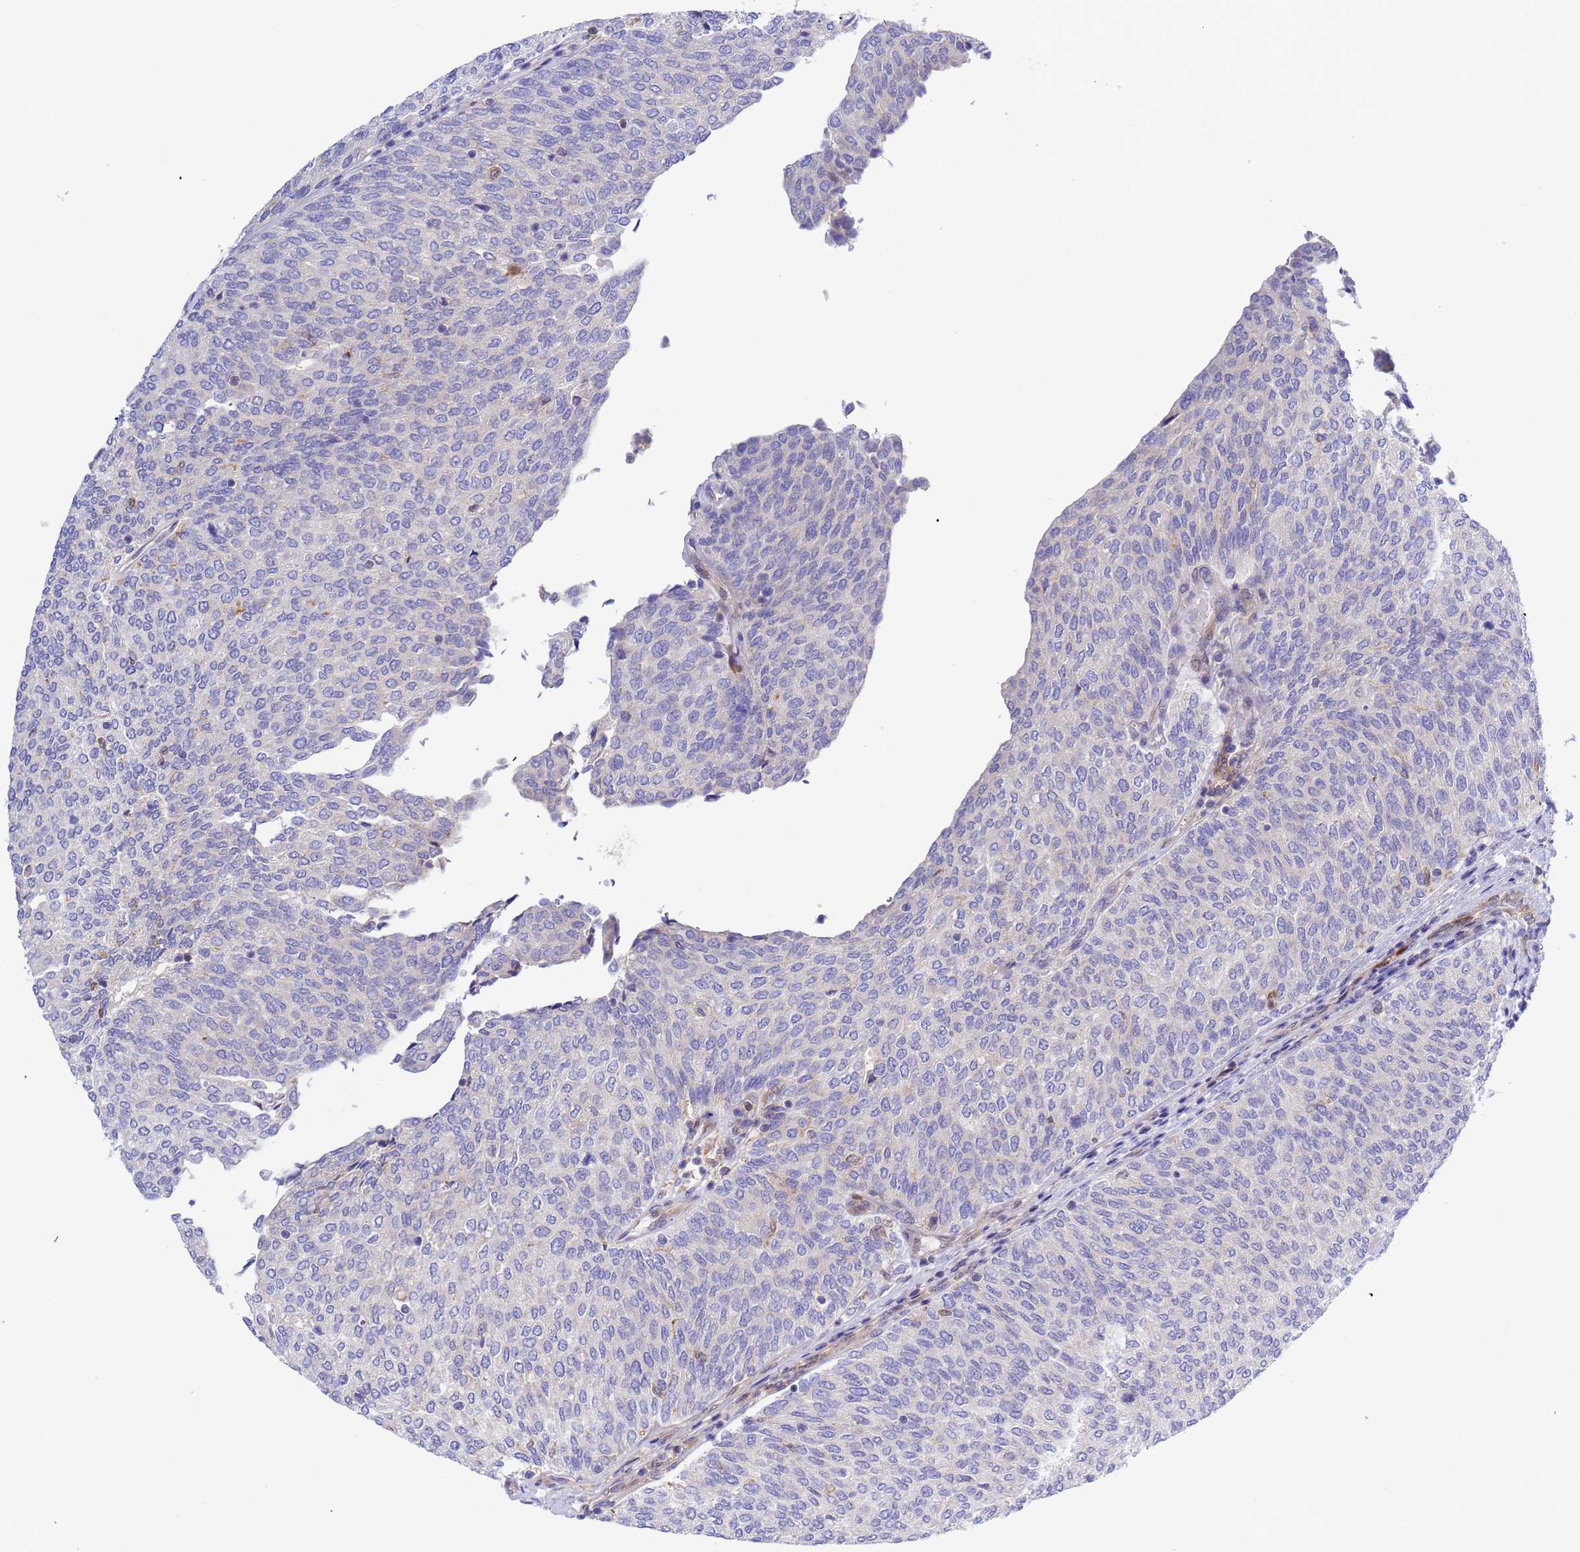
{"staining": {"intensity": "negative", "quantity": "none", "location": "none"}, "tissue": "urothelial cancer", "cell_type": "Tumor cells", "image_type": "cancer", "snomed": [{"axis": "morphology", "description": "Urothelial carcinoma, Low grade"}, {"axis": "topography", "description": "Urinary bladder"}], "caption": "IHC histopathology image of human urothelial cancer stained for a protein (brown), which exhibits no staining in tumor cells. Nuclei are stained in blue.", "gene": "FOXRED1", "patient": {"sex": "female", "age": 79}}